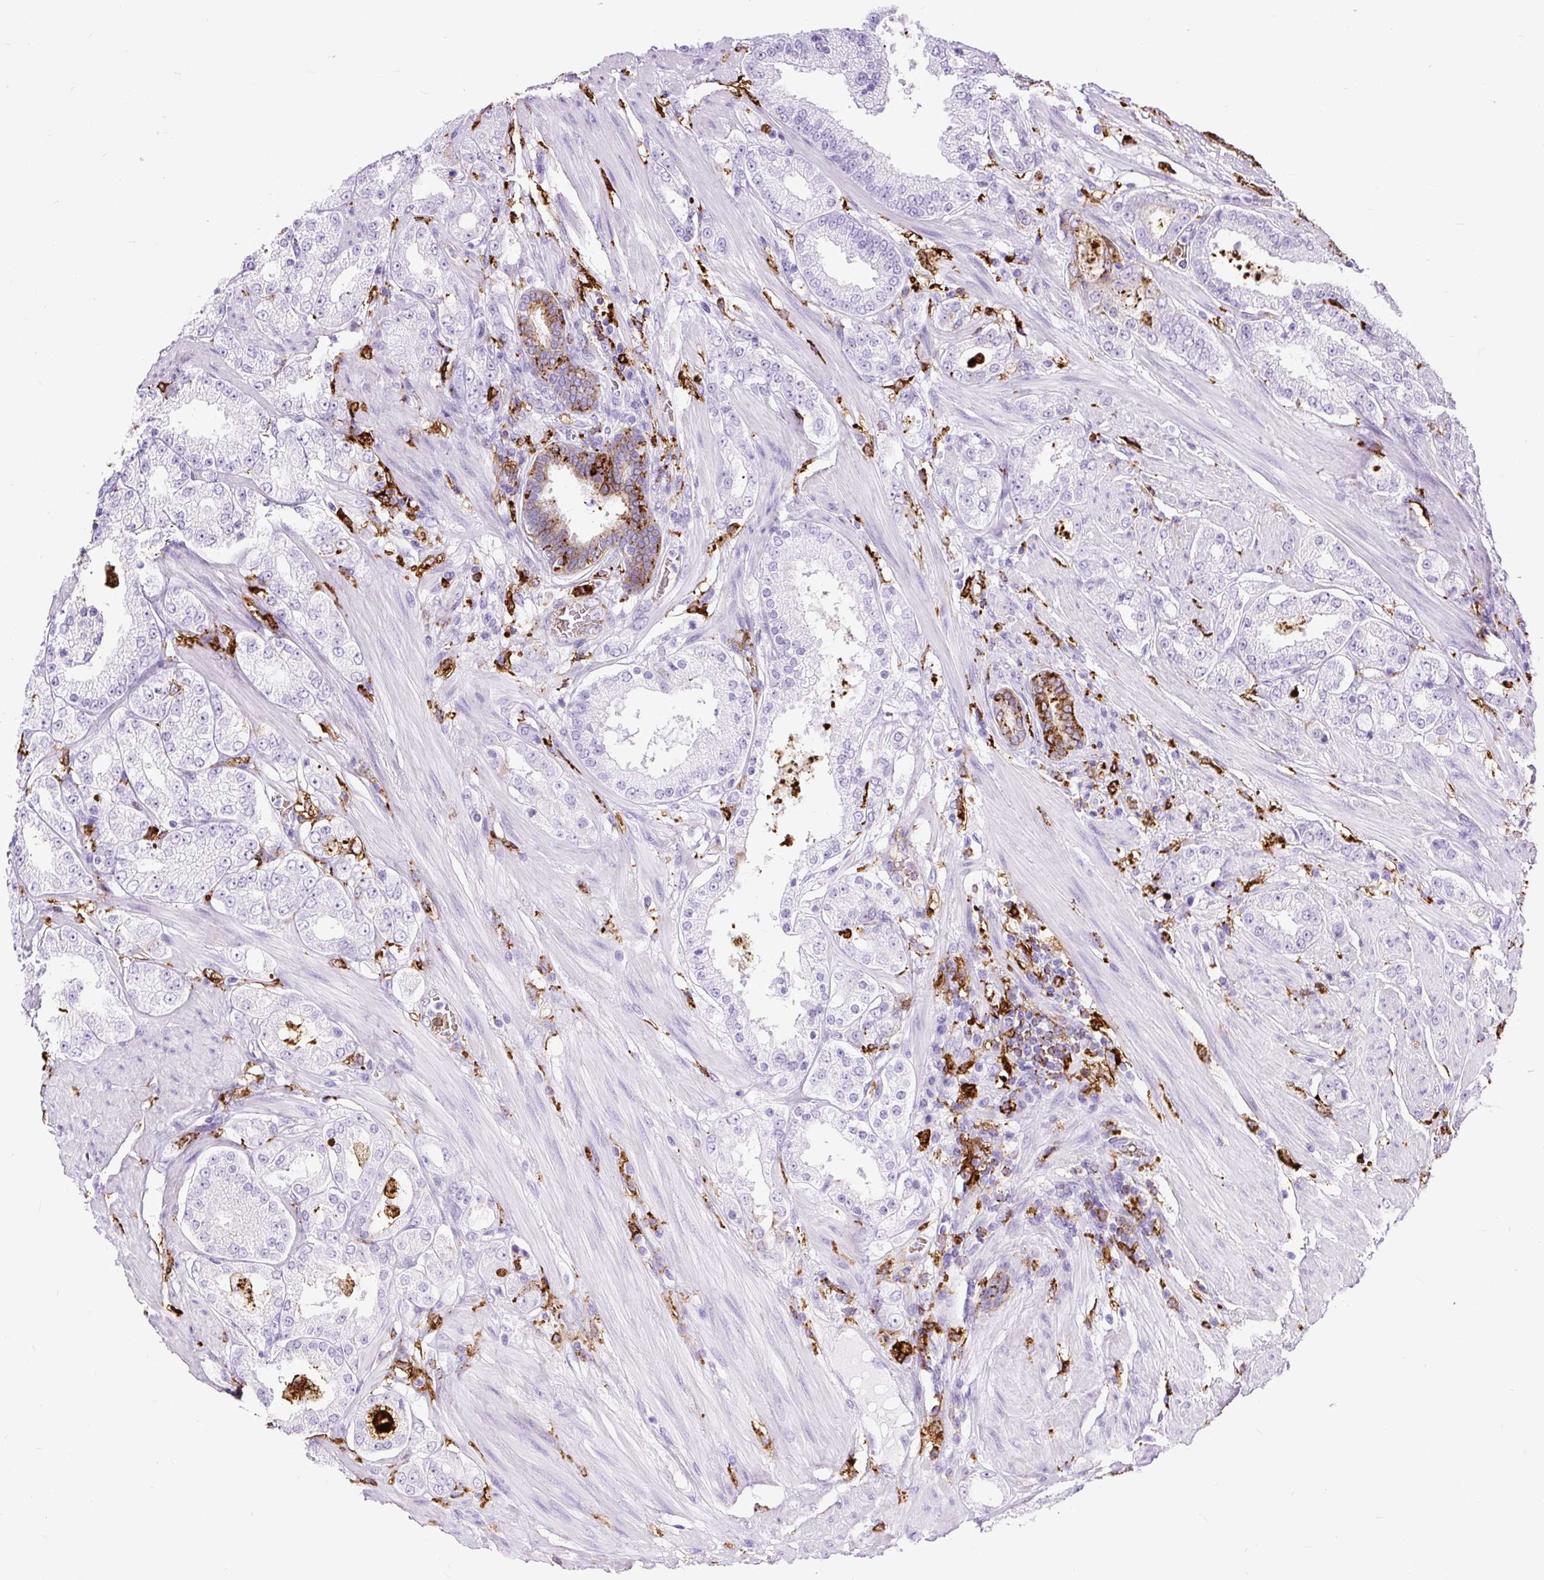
{"staining": {"intensity": "negative", "quantity": "none", "location": "none"}, "tissue": "prostate cancer", "cell_type": "Tumor cells", "image_type": "cancer", "snomed": [{"axis": "morphology", "description": "Adenocarcinoma, High grade"}, {"axis": "topography", "description": "Prostate"}], "caption": "A high-resolution photomicrograph shows immunohistochemistry staining of prostate cancer, which demonstrates no significant expression in tumor cells.", "gene": "HLA-DRA", "patient": {"sex": "male", "age": 68}}